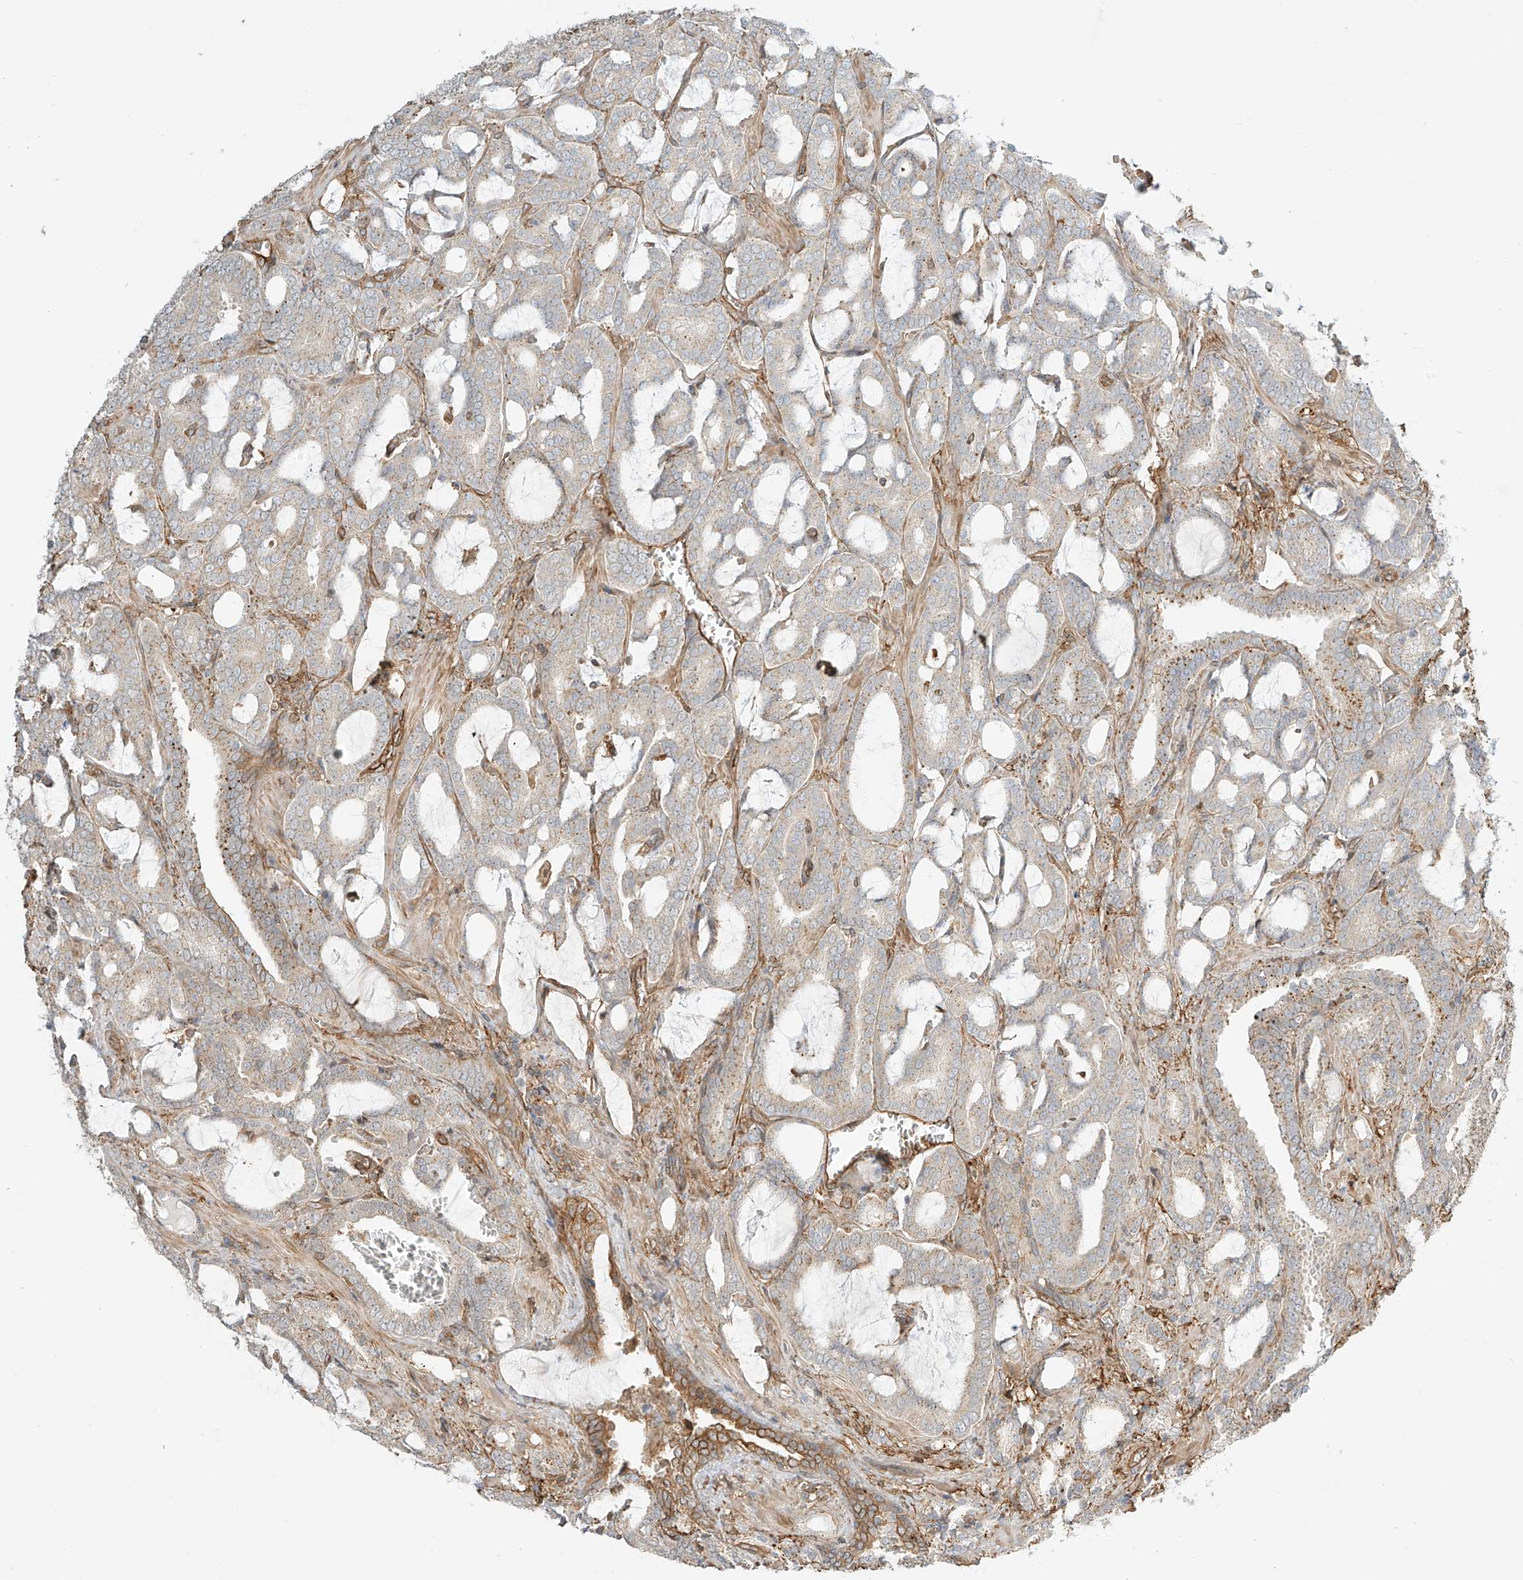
{"staining": {"intensity": "weak", "quantity": "<25%", "location": "cytoplasmic/membranous"}, "tissue": "prostate cancer", "cell_type": "Tumor cells", "image_type": "cancer", "snomed": [{"axis": "morphology", "description": "Adenocarcinoma, High grade"}, {"axis": "topography", "description": "Prostate and seminal vesicle, NOS"}], "caption": "IHC micrograph of neoplastic tissue: human prostate cancer stained with DAB shows no significant protein positivity in tumor cells.", "gene": "CSMD3", "patient": {"sex": "male", "age": 67}}